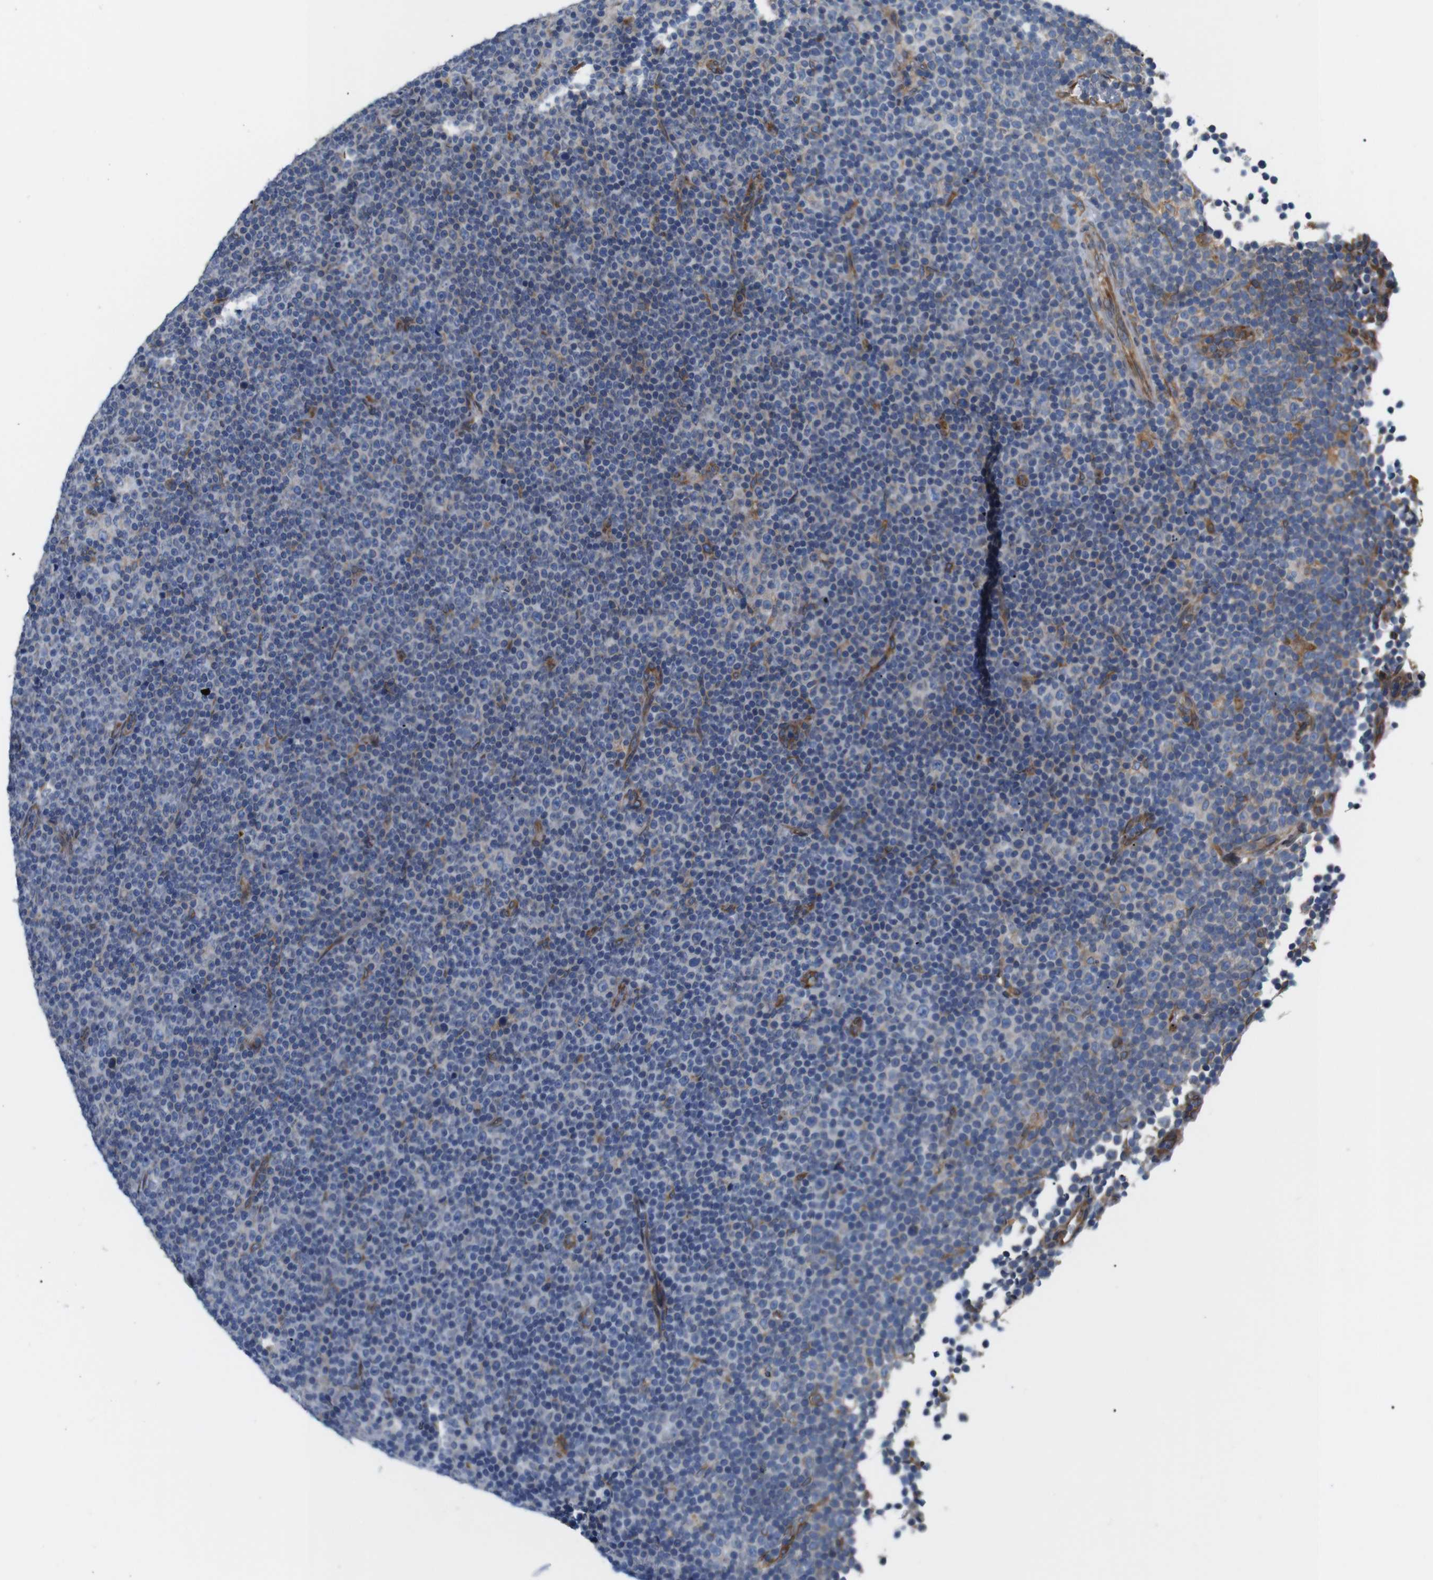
{"staining": {"intensity": "moderate", "quantity": "<25%", "location": "cytoplasmic/membranous"}, "tissue": "lymphoma", "cell_type": "Tumor cells", "image_type": "cancer", "snomed": [{"axis": "morphology", "description": "Malignant lymphoma, non-Hodgkin's type, Low grade"}, {"axis": "topography", "description": "Lymph node"}], "caption": "Immunohistochemistry histopathology image of neoplastic tissue: human lymphoma stained using immunohistochemistry (IHC) demonstrates low levels of moderate protein expression localized specifically in the cytoplasmic/membranous of tumor cells, appearing as a cytoplasmic/membranous brown color.", "gene": "HACD3", "patient": {"sex": "female", "age": 67}}